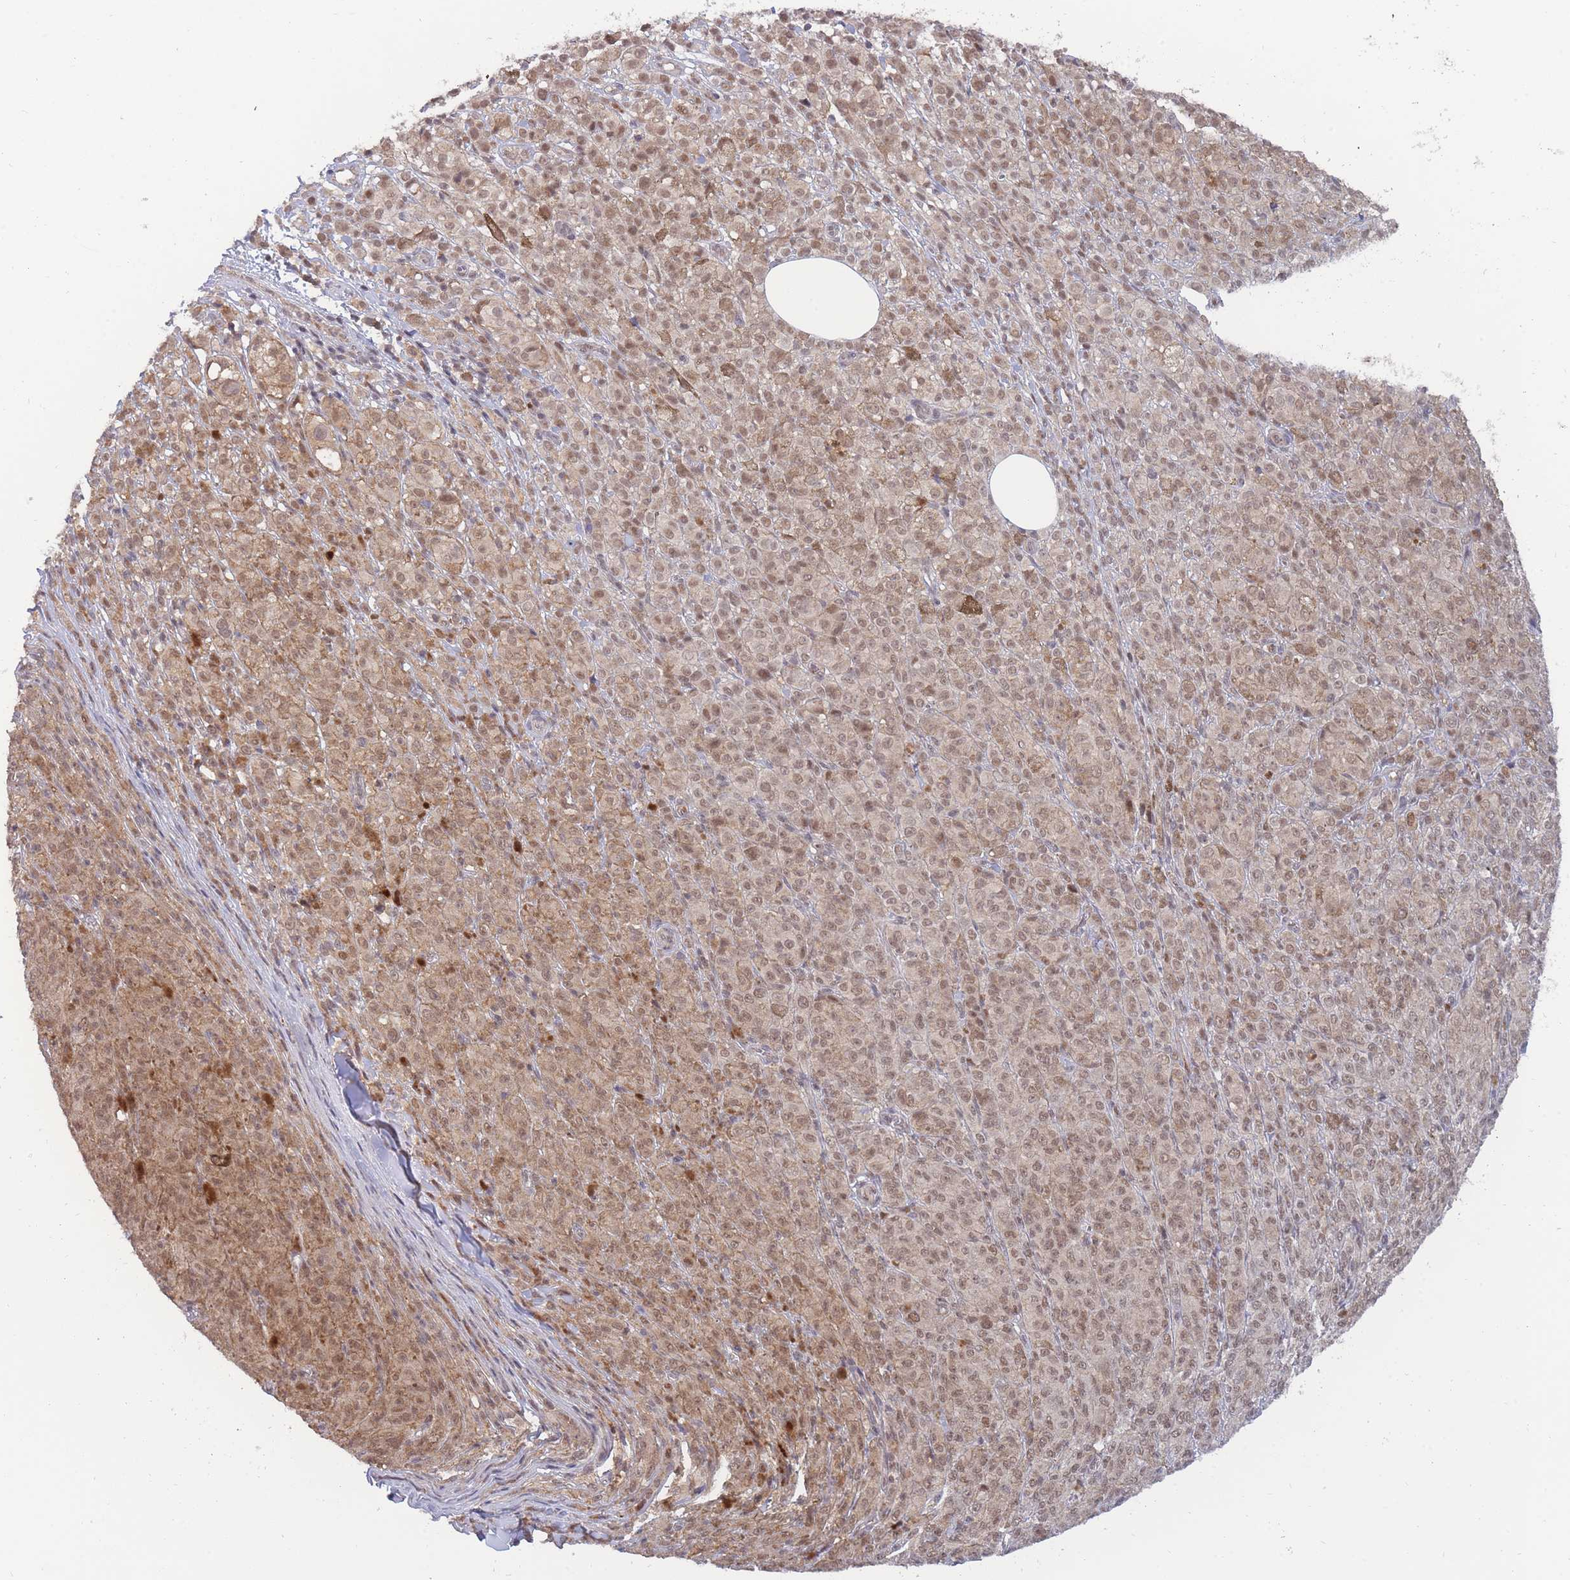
{"staining": {"intensity": "moderate", "quantity": ">75%", "location": "cytoplasmic/membranous,nuclear"}, "tissue": "melanoma", "cell_type": "Tumor cells", "image_type": "cancer", "snomed": [{"axis": "morphology", "description": "Malignant melanoma, NOS"}, {"axis": "topography", "description": "Skin"}], "caption": "IHC of malignant melanoma displays medium levels of moderate cytoplasmic/membranous and nuclear expression in about >75% of tumor cells. (DAB (3,3'-diaminobenzidine) = brown stain, brightfield microscopy at high magnification).", "gene": "BOD1L1", "patient": {"sex": "female", "age": 52}}